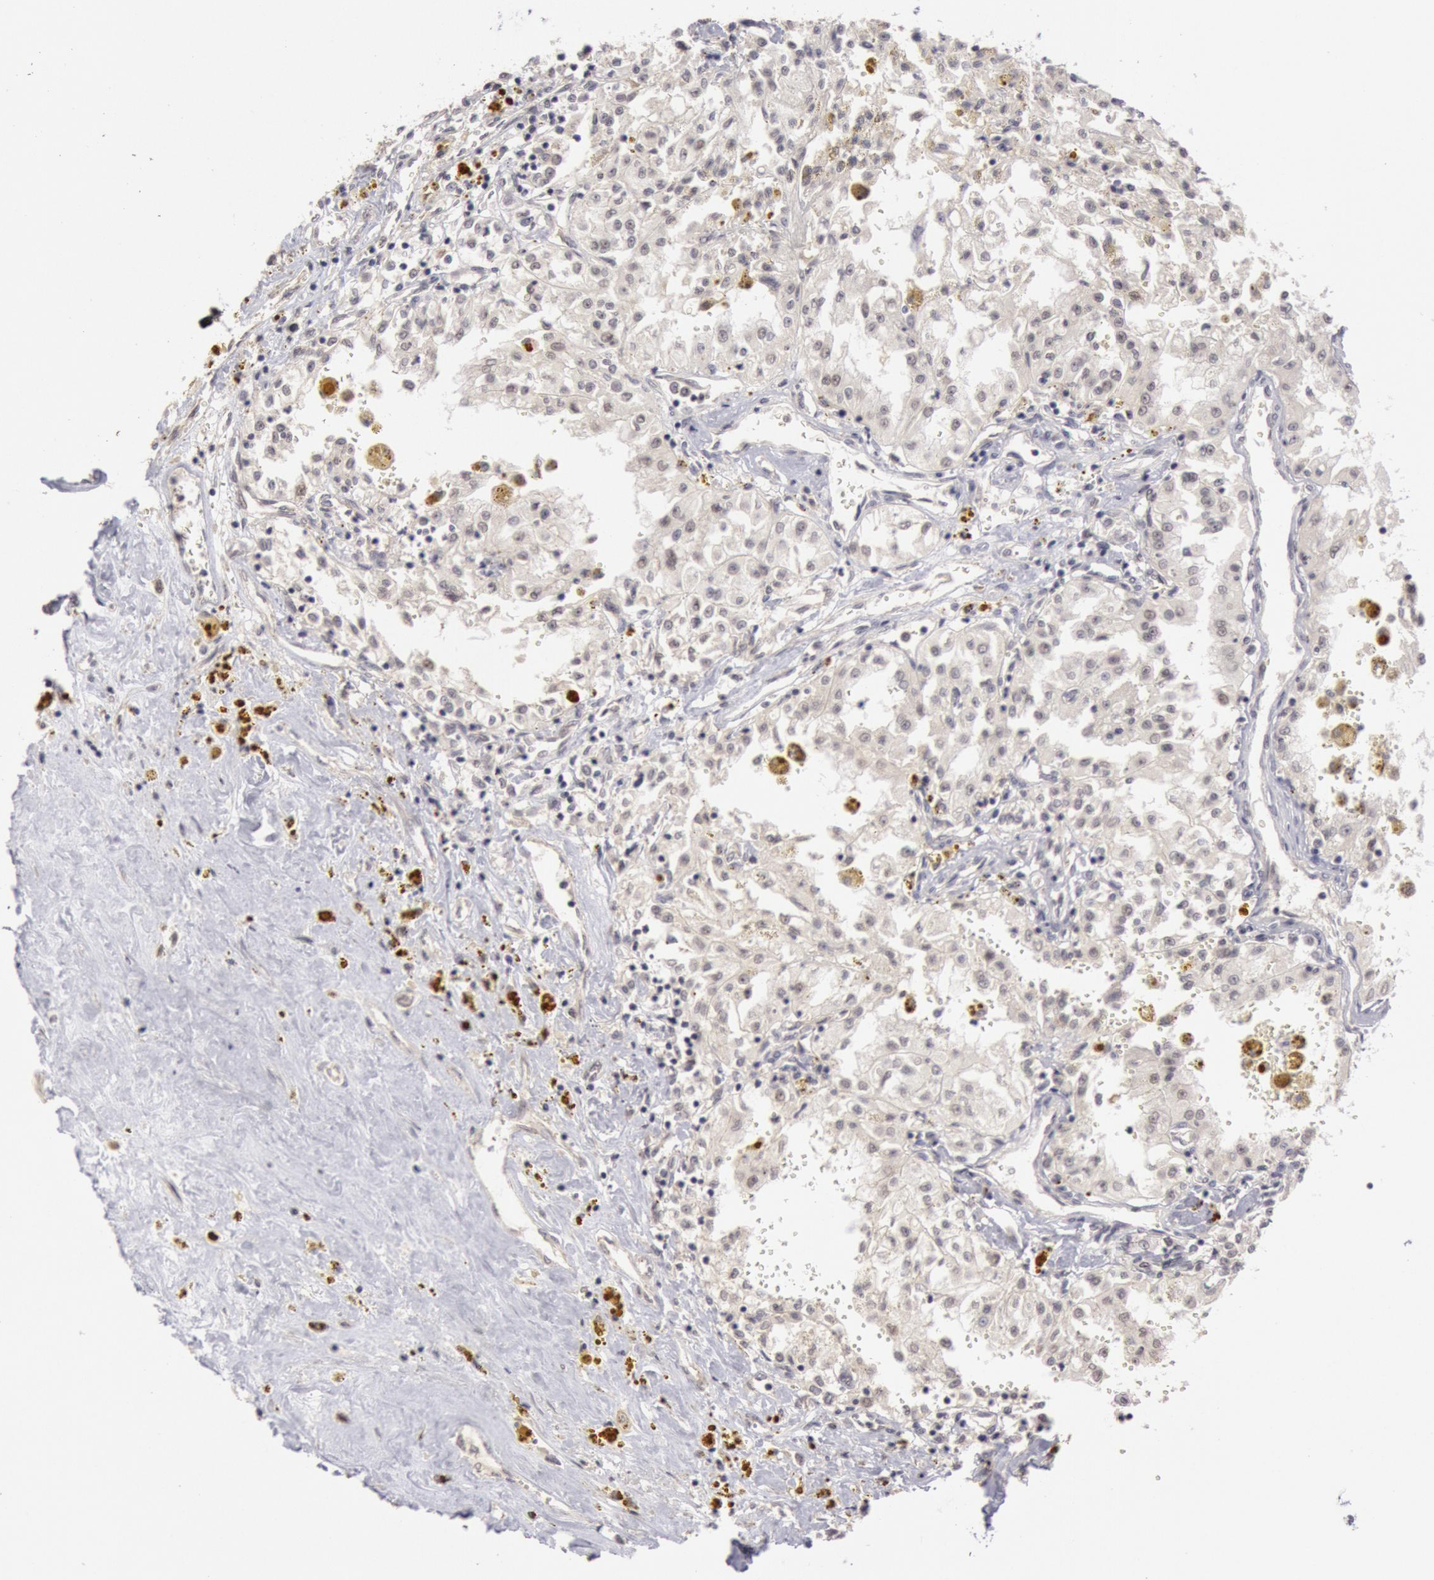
{"staining": {"intensity": "negative", "quantity": "none", "location": "none"}, "tissue": "renal cancer", "cell_type": "Tumor cells", "image_type": "cancer", "snomed": [{"axis": "morphology", "description": "Adenocarcinoma, NOS"}, {"axis": "topography", "description": "Kidney"}], "caption": "This is a micrograph of immunohistochemistry staining of adenocarcinoma (renal), which shows no staining in tumor cells.", "gene": "RIMBP3C", "patient": {"sex": "male", "age": 78}}